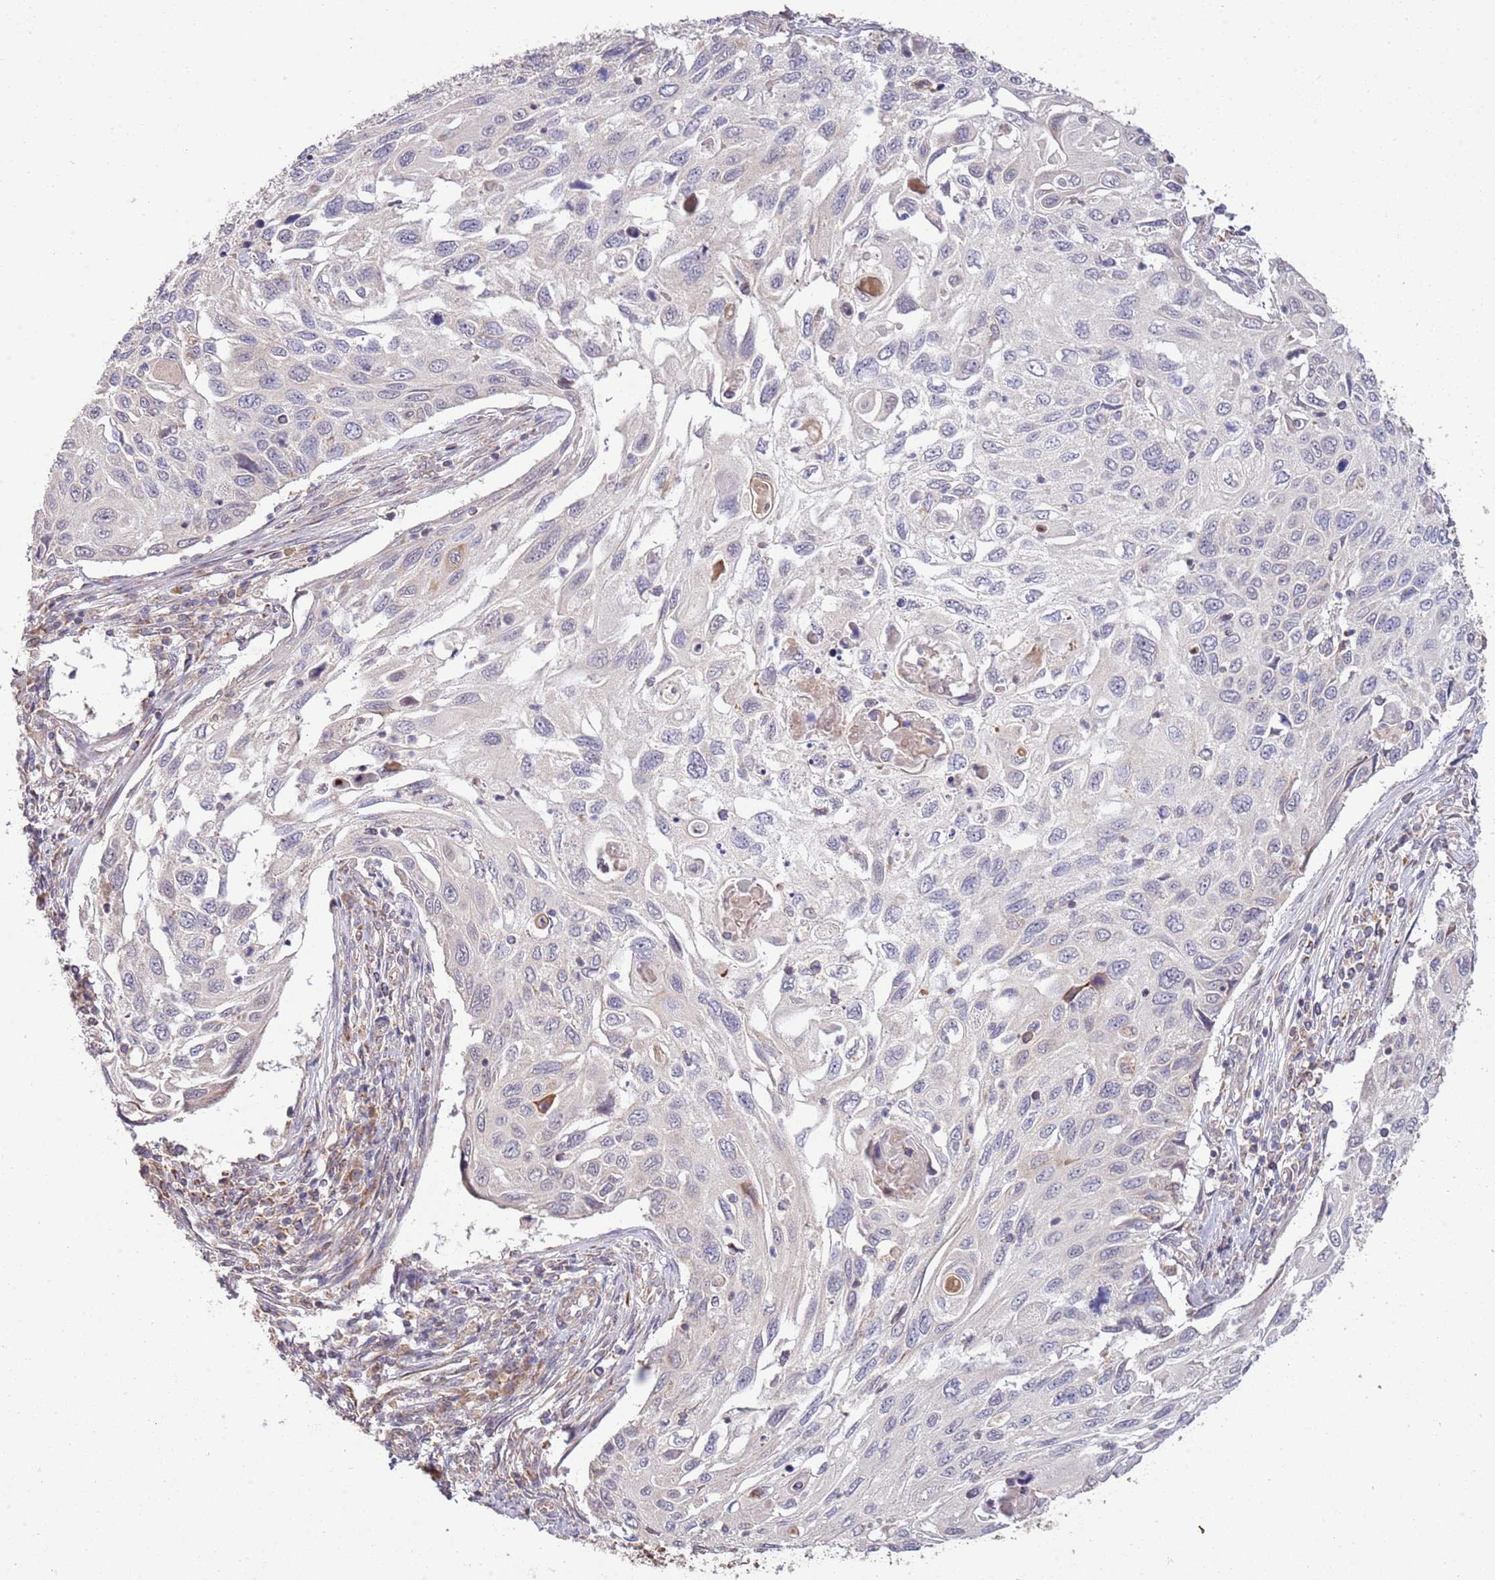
{"staining": {"intensity": "negative", "quantity": "none", "location": "none"}, "tissue": "cervical cancer", "cell_type": "Tumor cells", "image_type": "cancer", "snomed": [{"axis": "morphology", "description": "Squamous cell carcinoma, NOS"}, {"axis": "topography", "description": "Cervix"}], "caption": "Image shows no significant protein expression in tumor cells of cervical cancer (squamous cell carcinoma).", "gene": "IVD", "patient": {"sex": "female", "age": 70}}